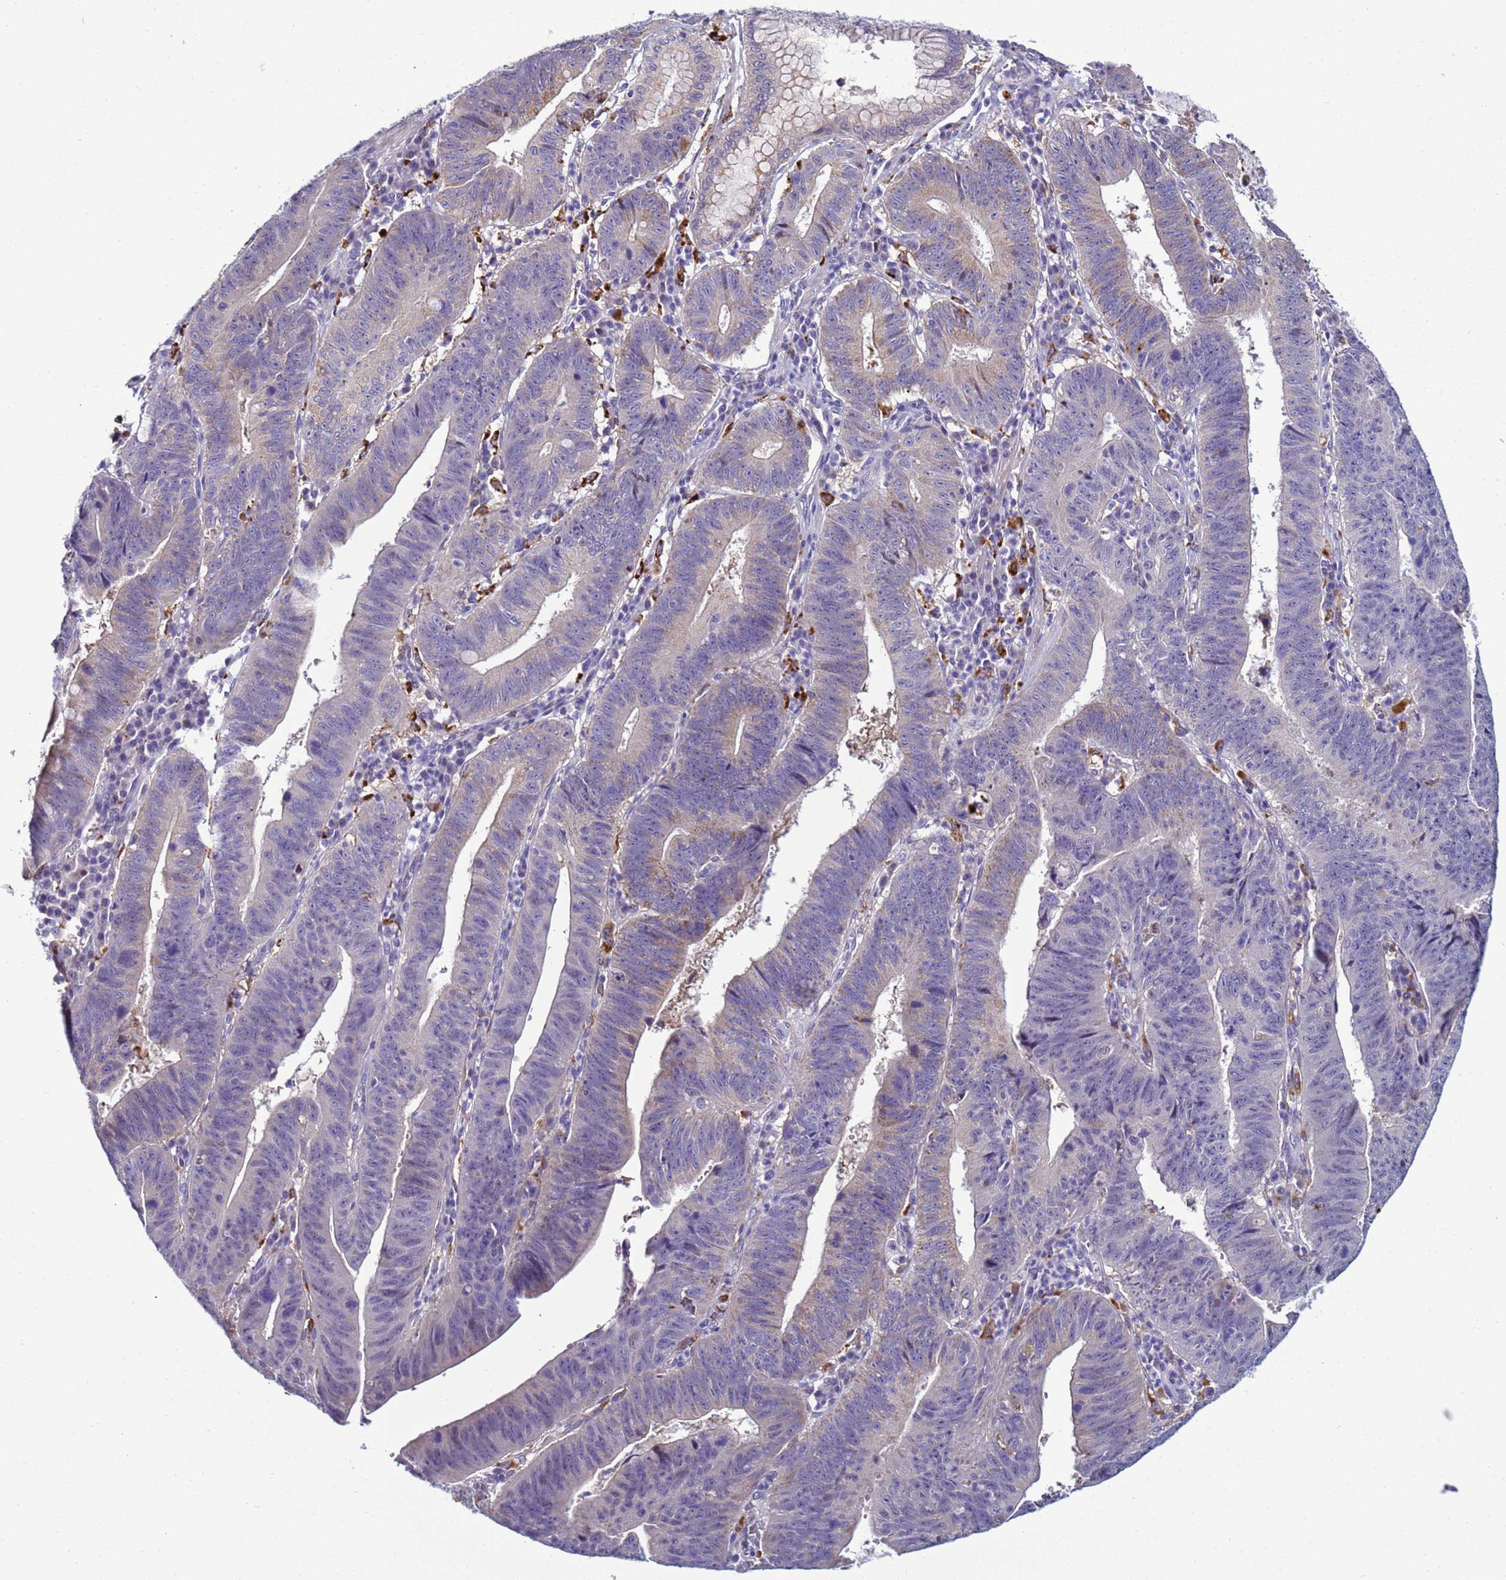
{"staining": {"intensity": "moderate", "quantity": "<25%", "location": "cytoplasmic/membranous"}, "tissue": "stomach cancer", "cell_type": "Tumor cells", "image_type": "cancer", "snomed": [{"axis": "morphology", "description": "Adenocarcinoma, NOS"}, {"axis": "topography", "description": "Stomach"}], "caption": "IHC (DAB (3,3'-diaminobenzidine)) staining of stomach cancer reveals moderate cytoplasmic/membranous protein staining in approximately <25% of tumor cells. (DAB (3,3'-diaminobenzidine) IHC, brown staining for protein, blue staining for nuclei).", "gene": "NAT2", "patient": {"sex": "male", "age": 59}}